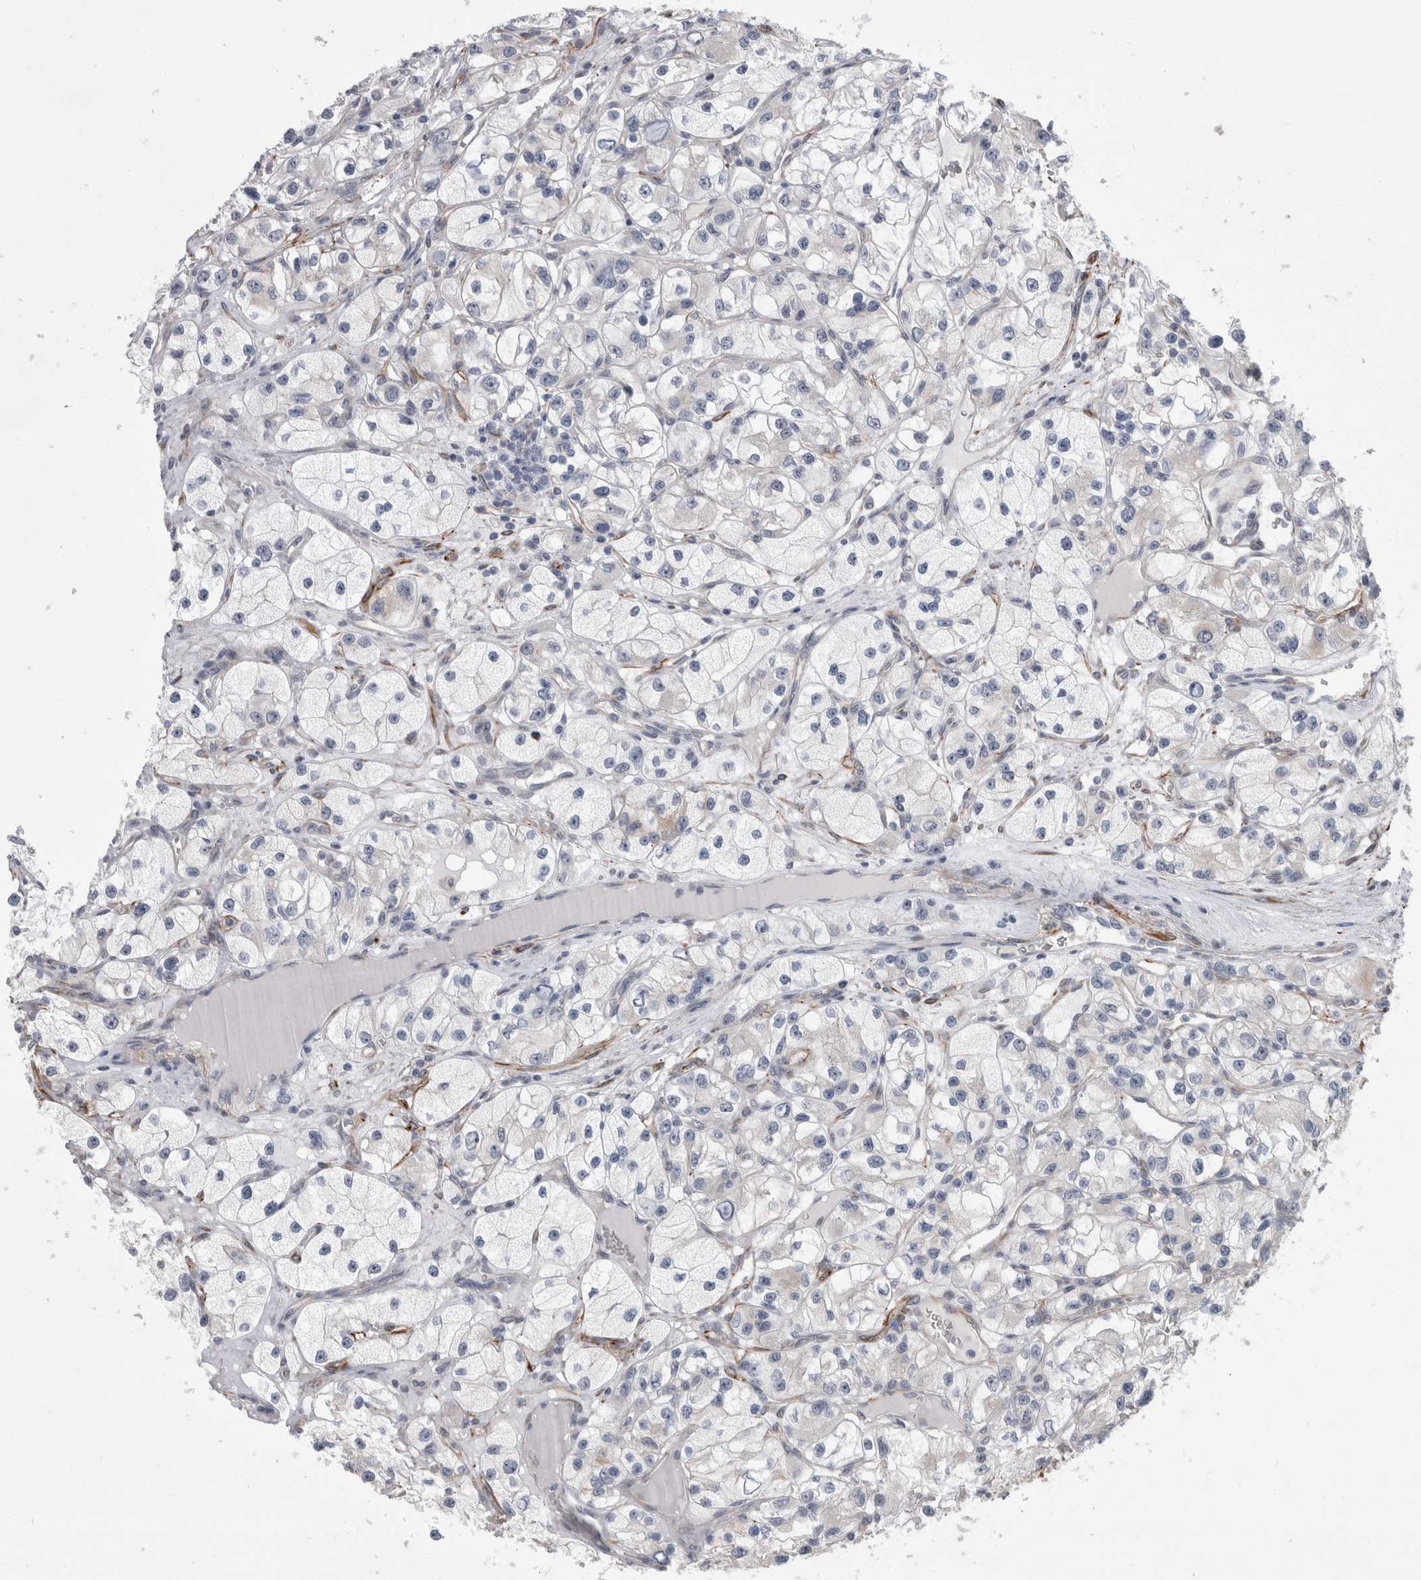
{"staining": {"intensity": "negative", "quantity": "none", "location": "none"}, "tissue": "renal cancer", "cell_type": "Tumor cells", "image_type": "cancer", "snomed": [{"axis": "morphology", "description": "Adenocarcinoma, NOS"}, {"axis": "topography", "description": "Kidney"}], "caption": "Tumor cells show no significant expression in adenocarcinoma (renal).", "gene": "FAM83H", "patient": {"sex": "female", "age": 57}}